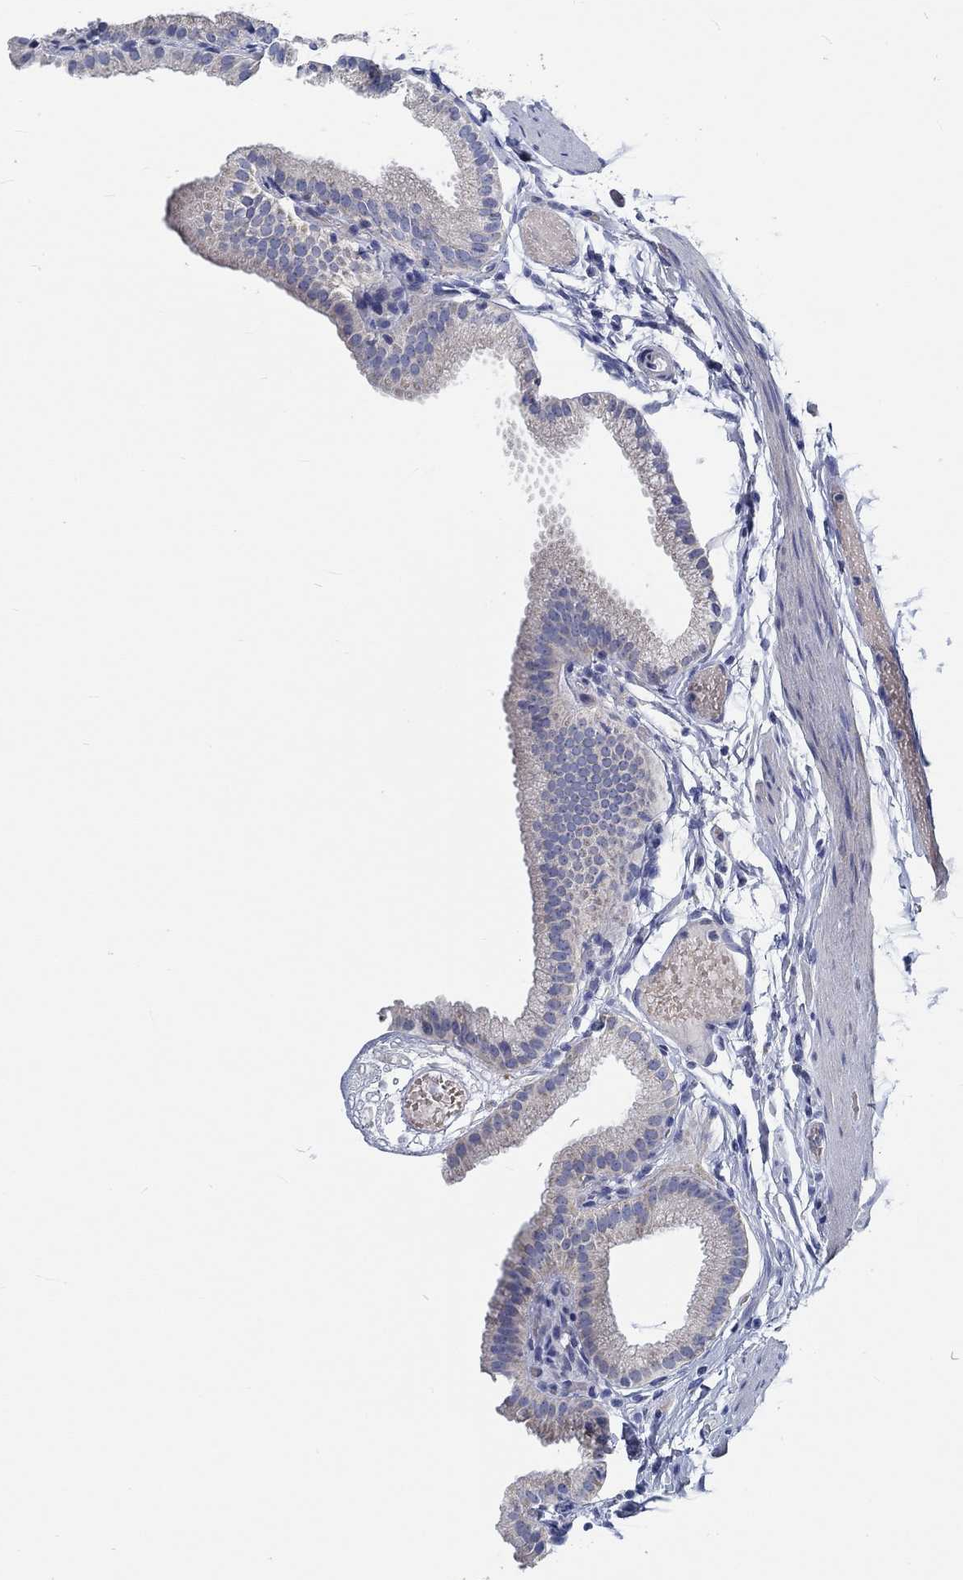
{"staining": {"intensity": "negative", "quantity": "none", "location": "none"}, "tissue": "gallbladder", "cell_type": "Glandular cells", "image_type": "normal", "snomed": [{"axis": "morphology", "description": "Normal tissue, NOS"}, {"axis": "topography", "description": "Gallbladder"}], "caption": "Image shows no significant protein positivity in glandular cells of unremarkable gallbladder. (DAB immunohistochemistry (IHC) visualized using brightfield microscopy, high magnification).", "gene": "MYBPC1", "patient": {"sex": "female", "age": 45}}